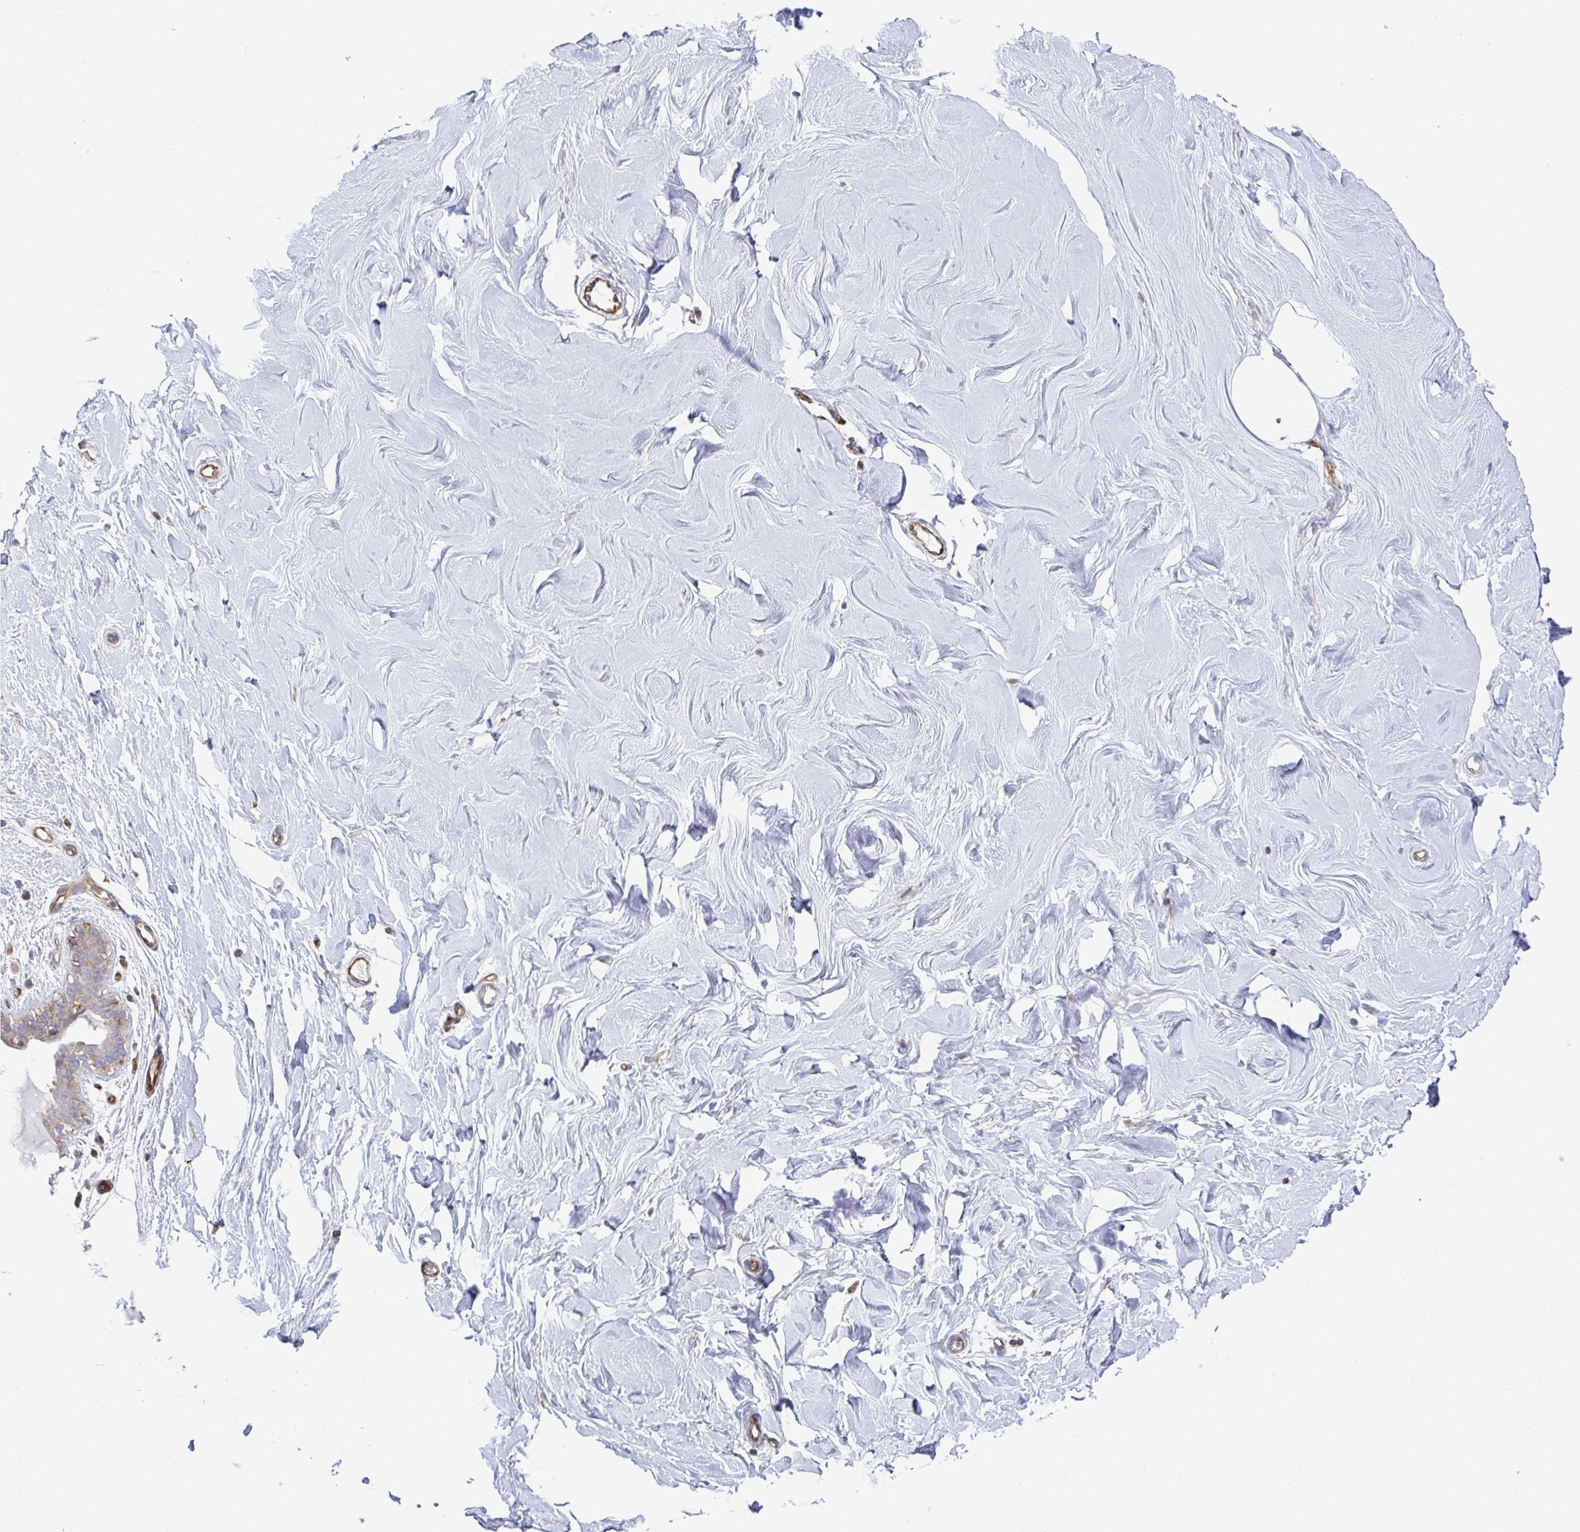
{"staining": {"intensity": "weak", "quantity": "<25%", "location": "cytoplasmic/membranous"}, "tissue": "breast", "cell_type": "Adipocytes", "image_type": "normal", "snomed": [{"axis": "morphology", "description": "Normal tissue, NOS"}, {"axis": "topography", "description": "Breast"}], "caption": "Adipocytes show no significant protein staining in benign breast. (DAB immunohistochemistry with hematoxylin counter stain).", "gene": "WNK1", "patient": {"sex": "female", "age": 27}}